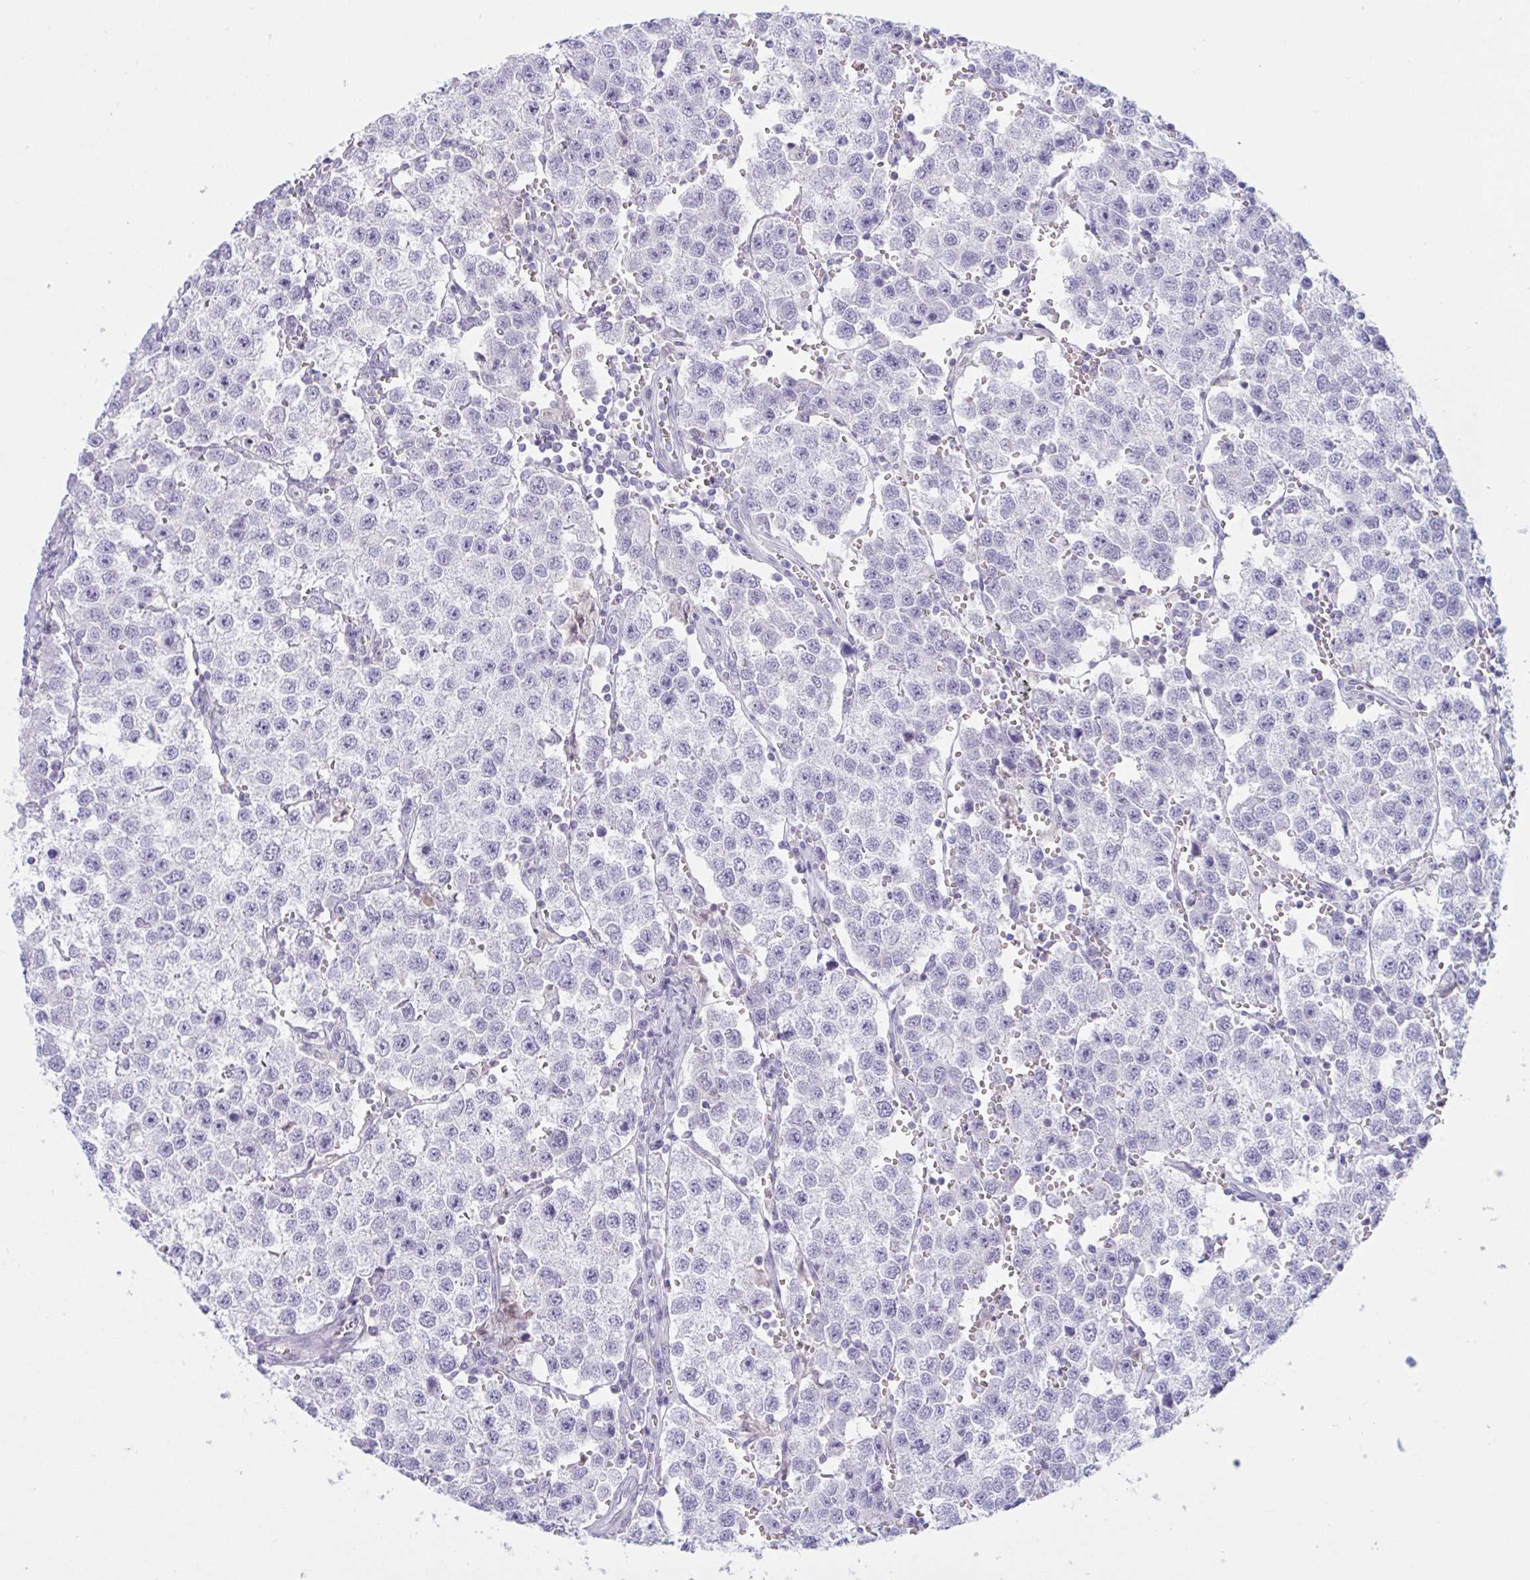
{"staining": {"intensity": "negative", "quantity": "none", "location": "none"}, "tissue": "testis cancer", "cell_type": "Tumor cells", "image_type": "cancer", "snomed": [{"axis": "morphology", "description": "Seminoma, NOS"}, {"axis": "topography", "description": "Testis"}], "caption": "Immunohistochemical staining of testis cancer (seminoma) reveals no significant expression in tumor cells. (Immunohistochemistry (ihc), brightfield microscopy, high magnification).", "gene": "TANK", "patient": {"sex": "male", "age": 37}}